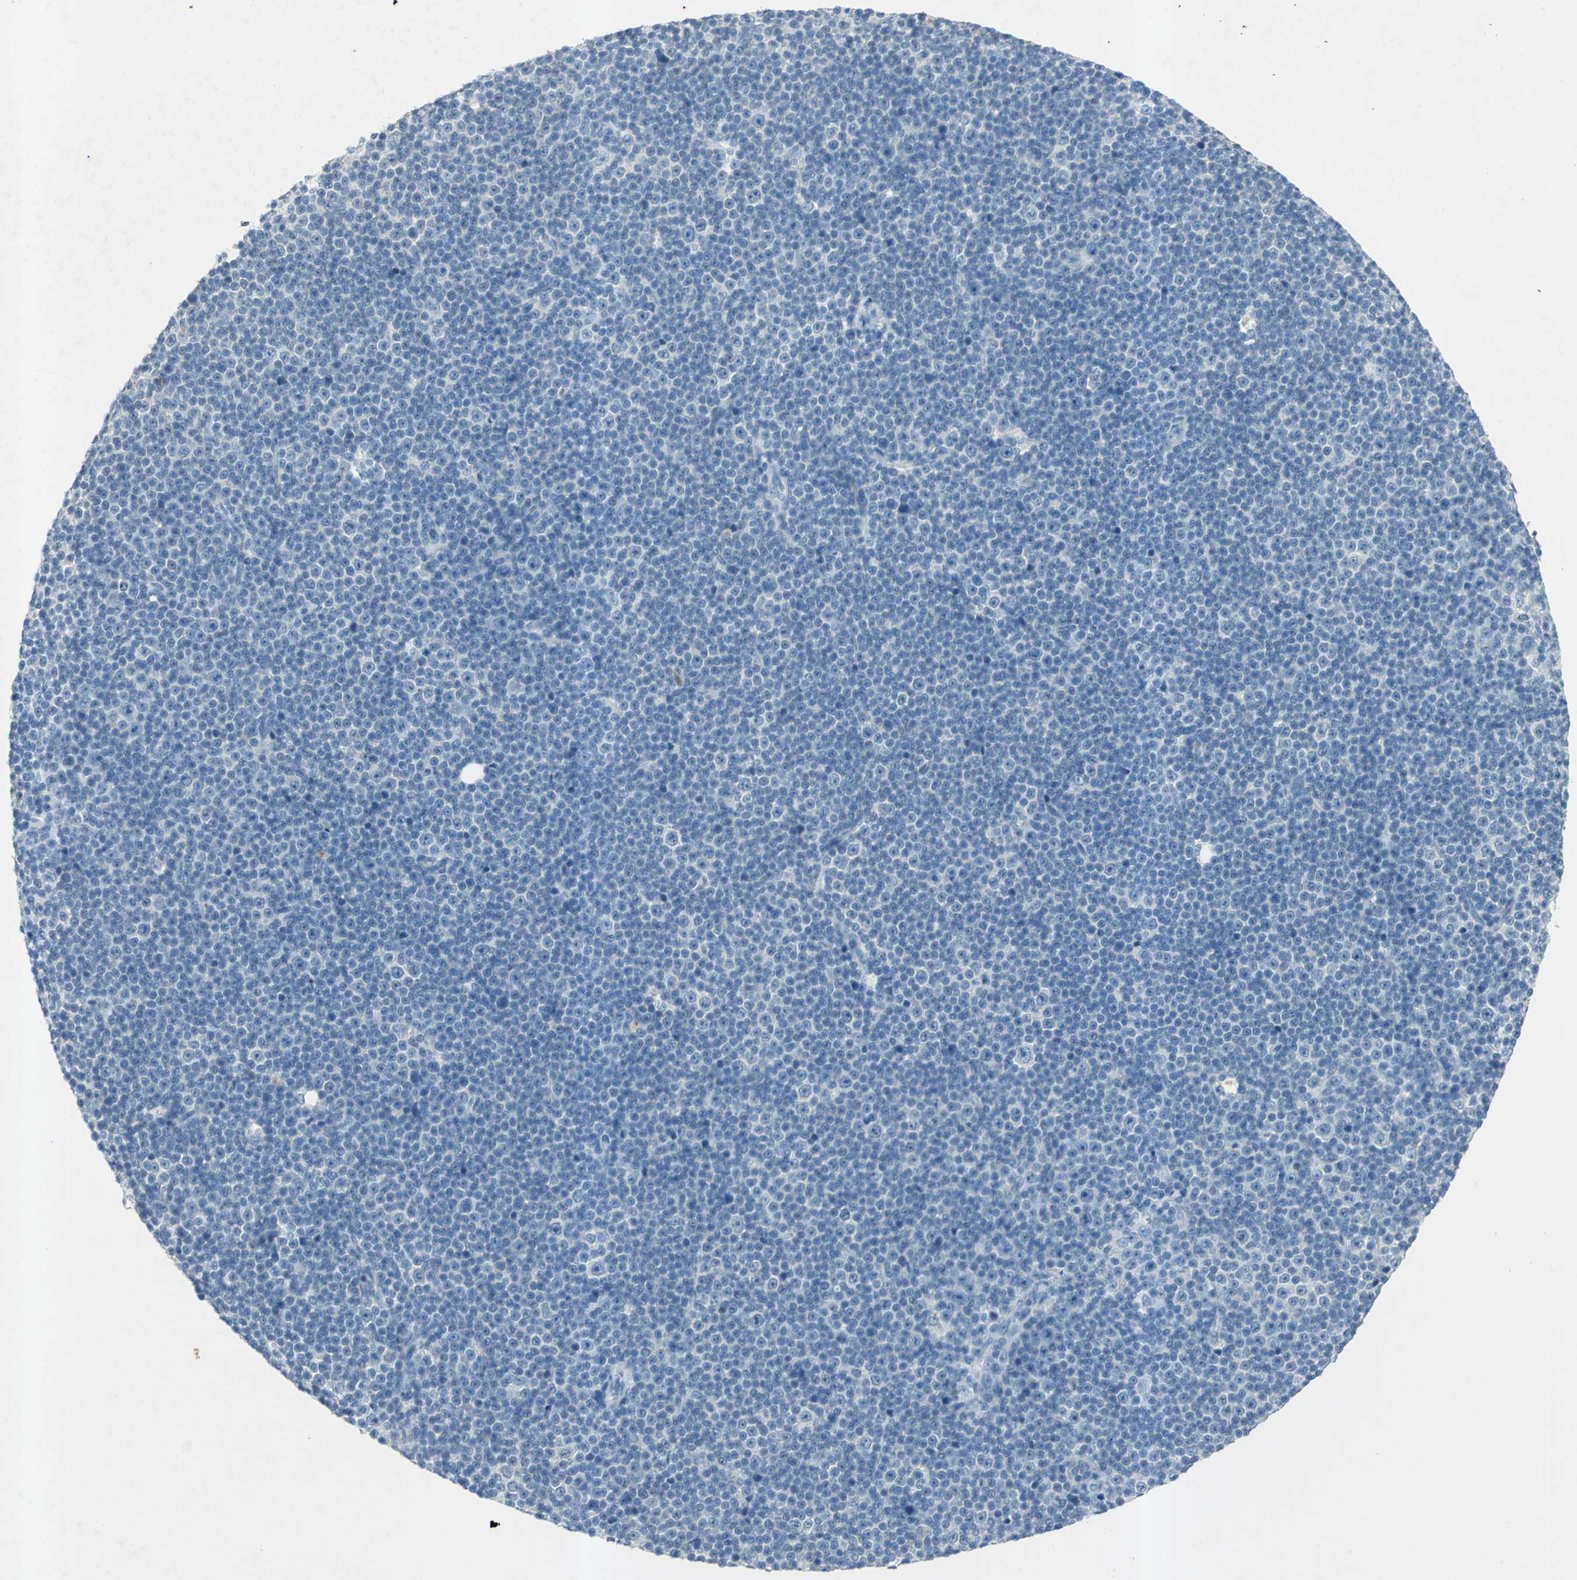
{"staining": {"intensity": "negative", "quantity": "none", "location": "none"}, "tissue": "lymphoma", "cell_type": "Tumor cells", "image_type": "cancer", "snomed": [{"axis": "morphology", "description": "Malignant lymphoma, non-Hodgkin's type, Low grade"}, {"axis": "topography", "description": "Lymph node"}], "caption": "This is an immunohistochemistry (IHC) photomicrograph of human low-grade malignant lymphoma, non-Hodgkin's type. There is no staining in tumor cells.", "gene": "CAMK2B", "patient": {"sex": "female", "age": 67}}